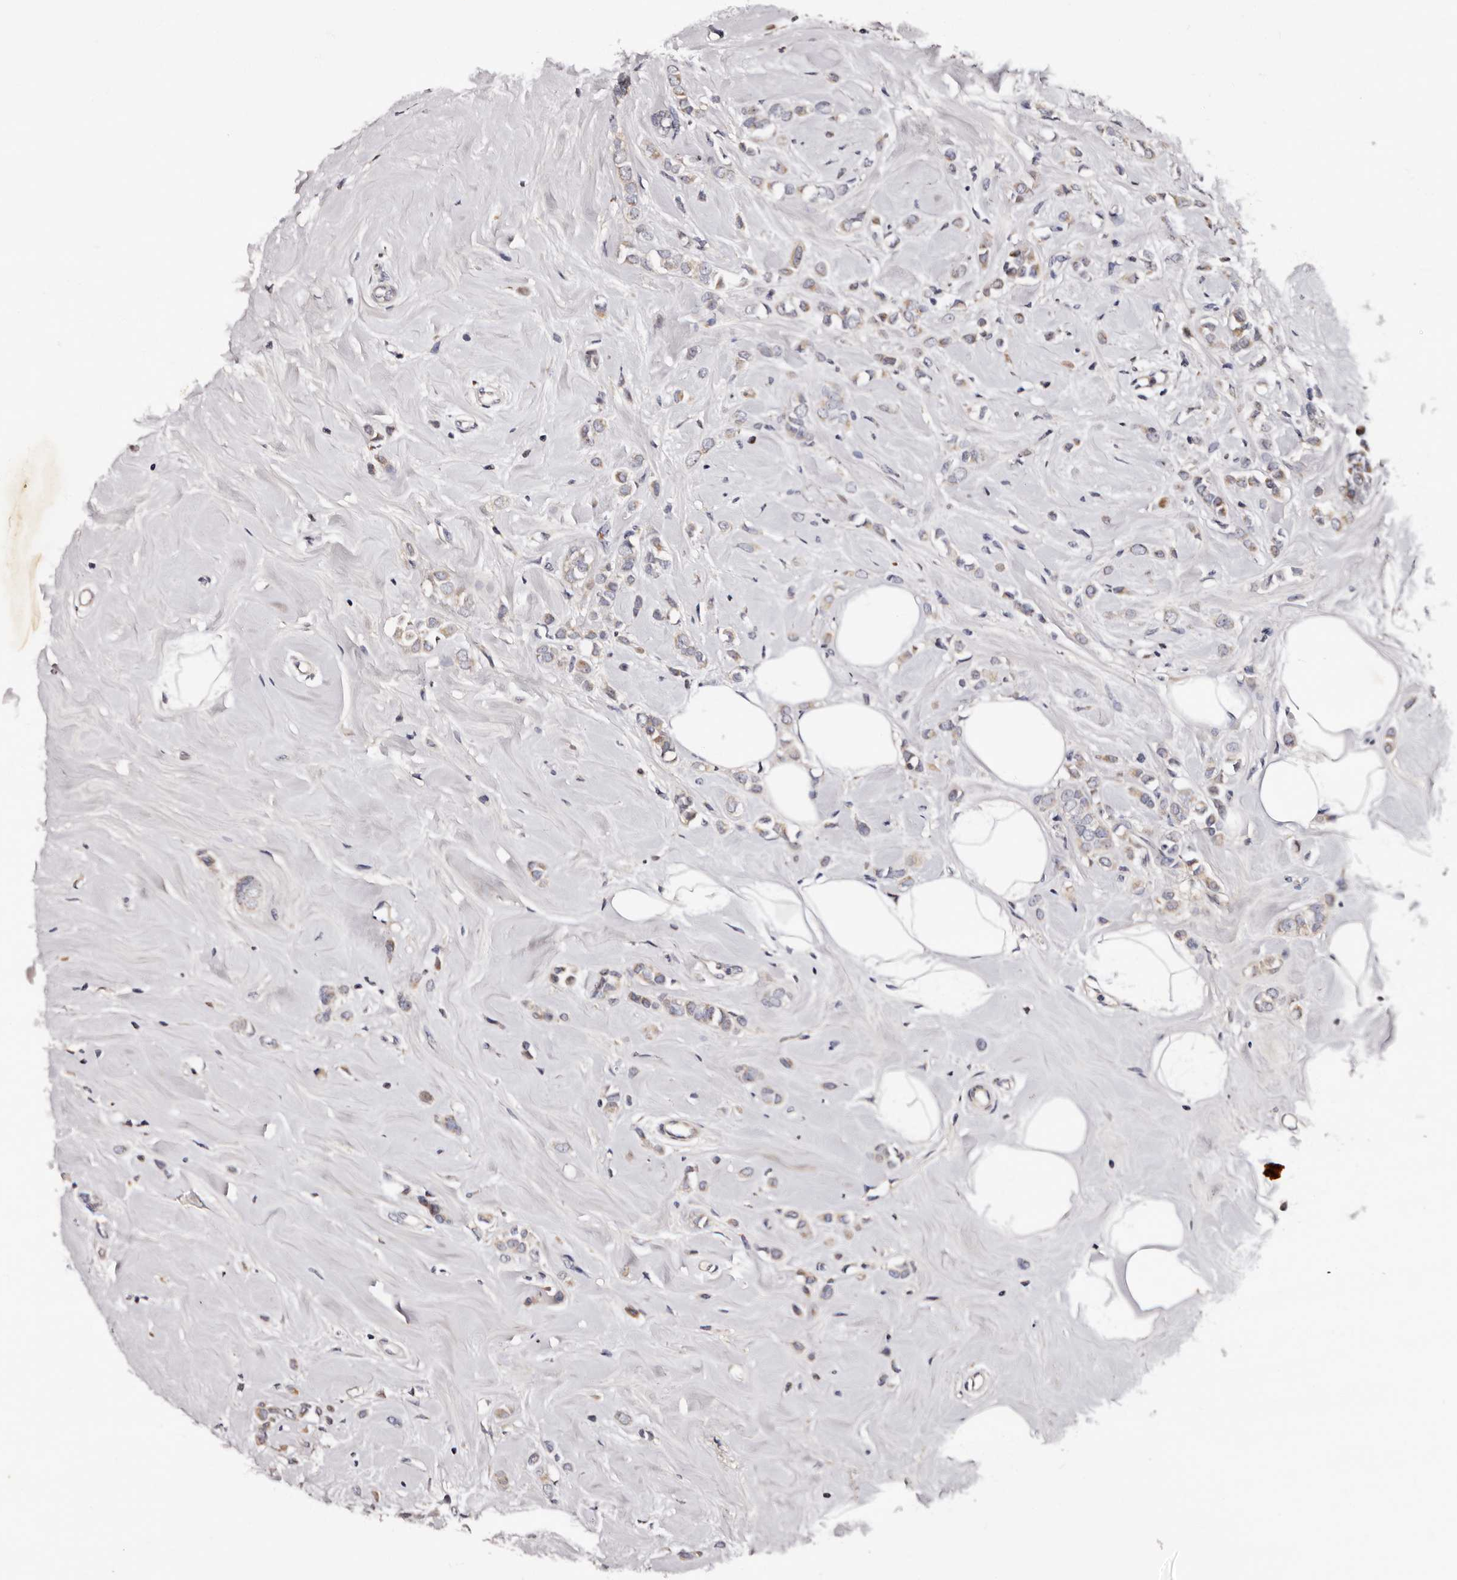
{"staining": {"intensity": "weak", "quantity": "25%-75%", "location": "cytoplasmic/membranous"}, "tissue": "breast cancer", "cell_type": "Tumor cells", "image_type": "cancer", "snomed": [{"axis": "morphology", "description": "Lobular carcinoma"}, {"axis": "topography", "description": "Breast"}], "caption": "Protein expression analysis of human lobular carcinoma (breast) reveals weak cytoplasmic/membranous staining in about 25%-75% of tumor cells. (Stains: DAB in brown, nuclei in blue, Microscopy: brightfield microscopy at high magnification).", "gene": "TAF4B", "patient": {"sex": "female", "age": 47}}